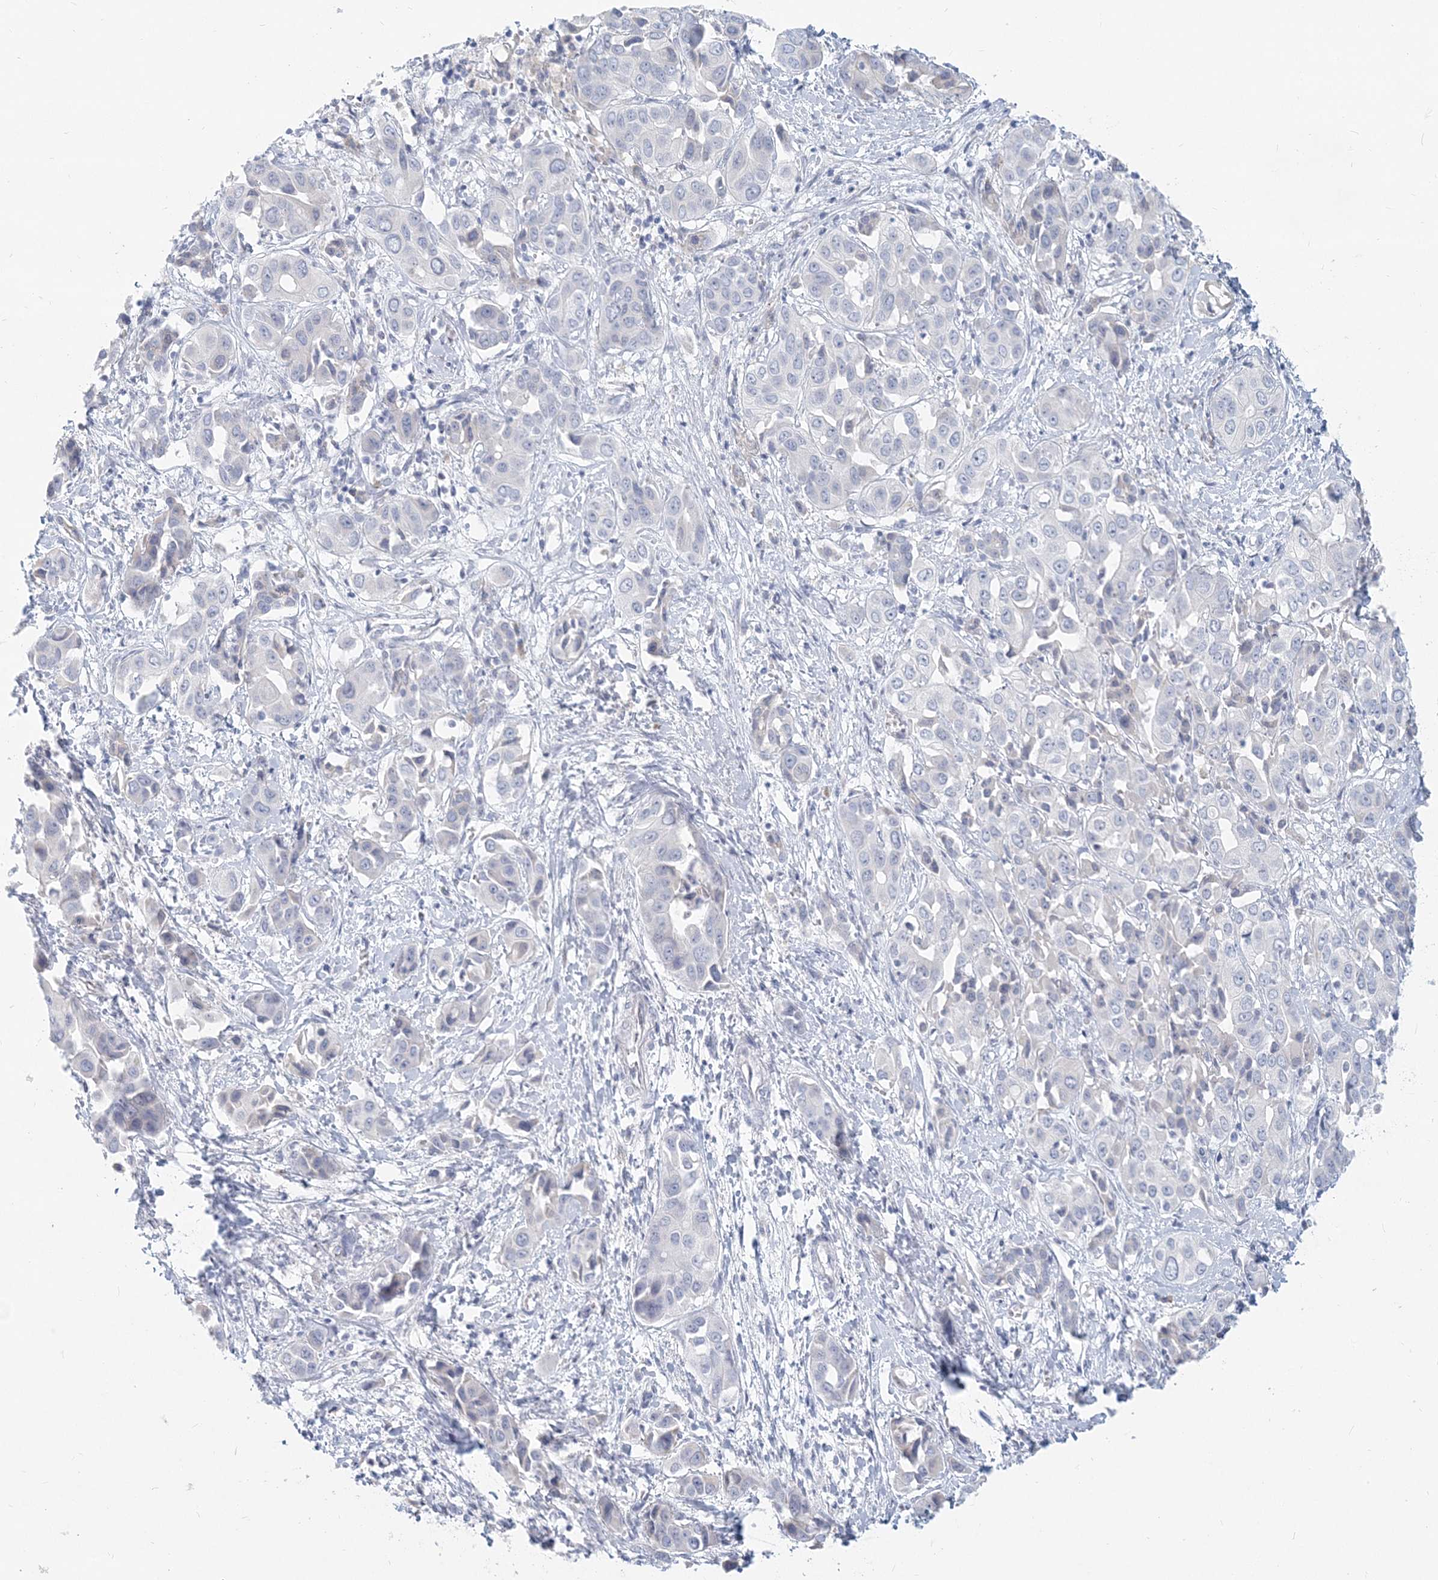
{"staining": {"intensity": "negative", "quantity": "none", "location": "none"}, "tissue": "liver cancer", "cell_type": "Tumor cells", "image_type": "cancer", "snomed": [{"axis": "morphology", "description": "Cholangiocarcinoma"}, {"axis": "topography", "description": "Liver"}], "caption": "There is no significant expression in tumor cells of liver cholangiocarcinoma.", "gene": "CSN1S1", "patient": {"sex": "female", "age": 52}}